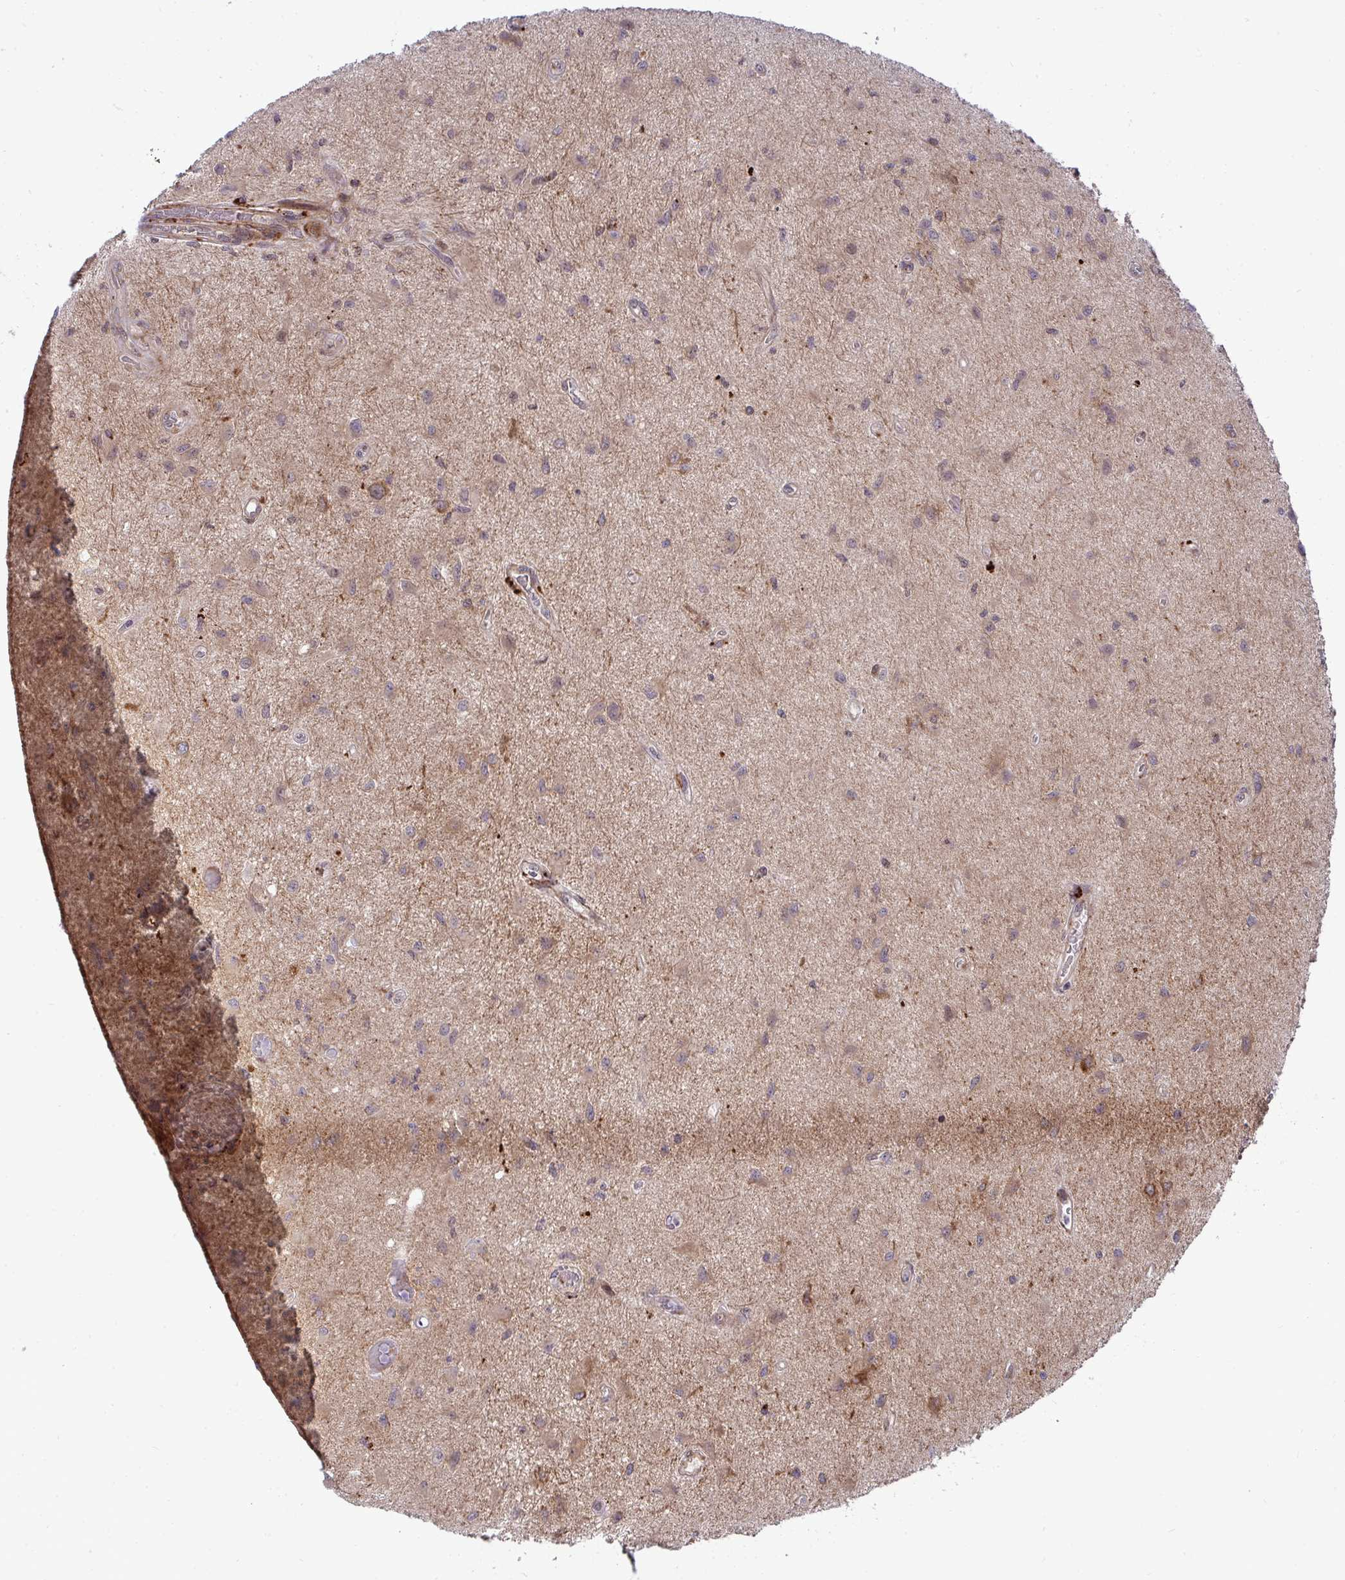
{"staining": {"intensity": "weak", "quantity": ">75%", "location": "cytoplasmic/membranous"}, "tissue": "glioma", "cell_type": "Tumor cells", "image_type": "cancer", "snomed": [{"axis": "morphology", "description": "Glioma, malignant, High grade"}, {"axis": "topography", "description": "Brain"}], "caption": "Glioma stained with IHC displays weak cytoplasmic/membranous expression in approximately >75% of tumor cells. (Stains: DAB (3,3'-diaminobenzidine) in brown, nuclei in blue, Microscopy: brightfield microscopy at high magnification).", "gene": "TRIM44", "patient": {"sex": "male", "age": 67}}